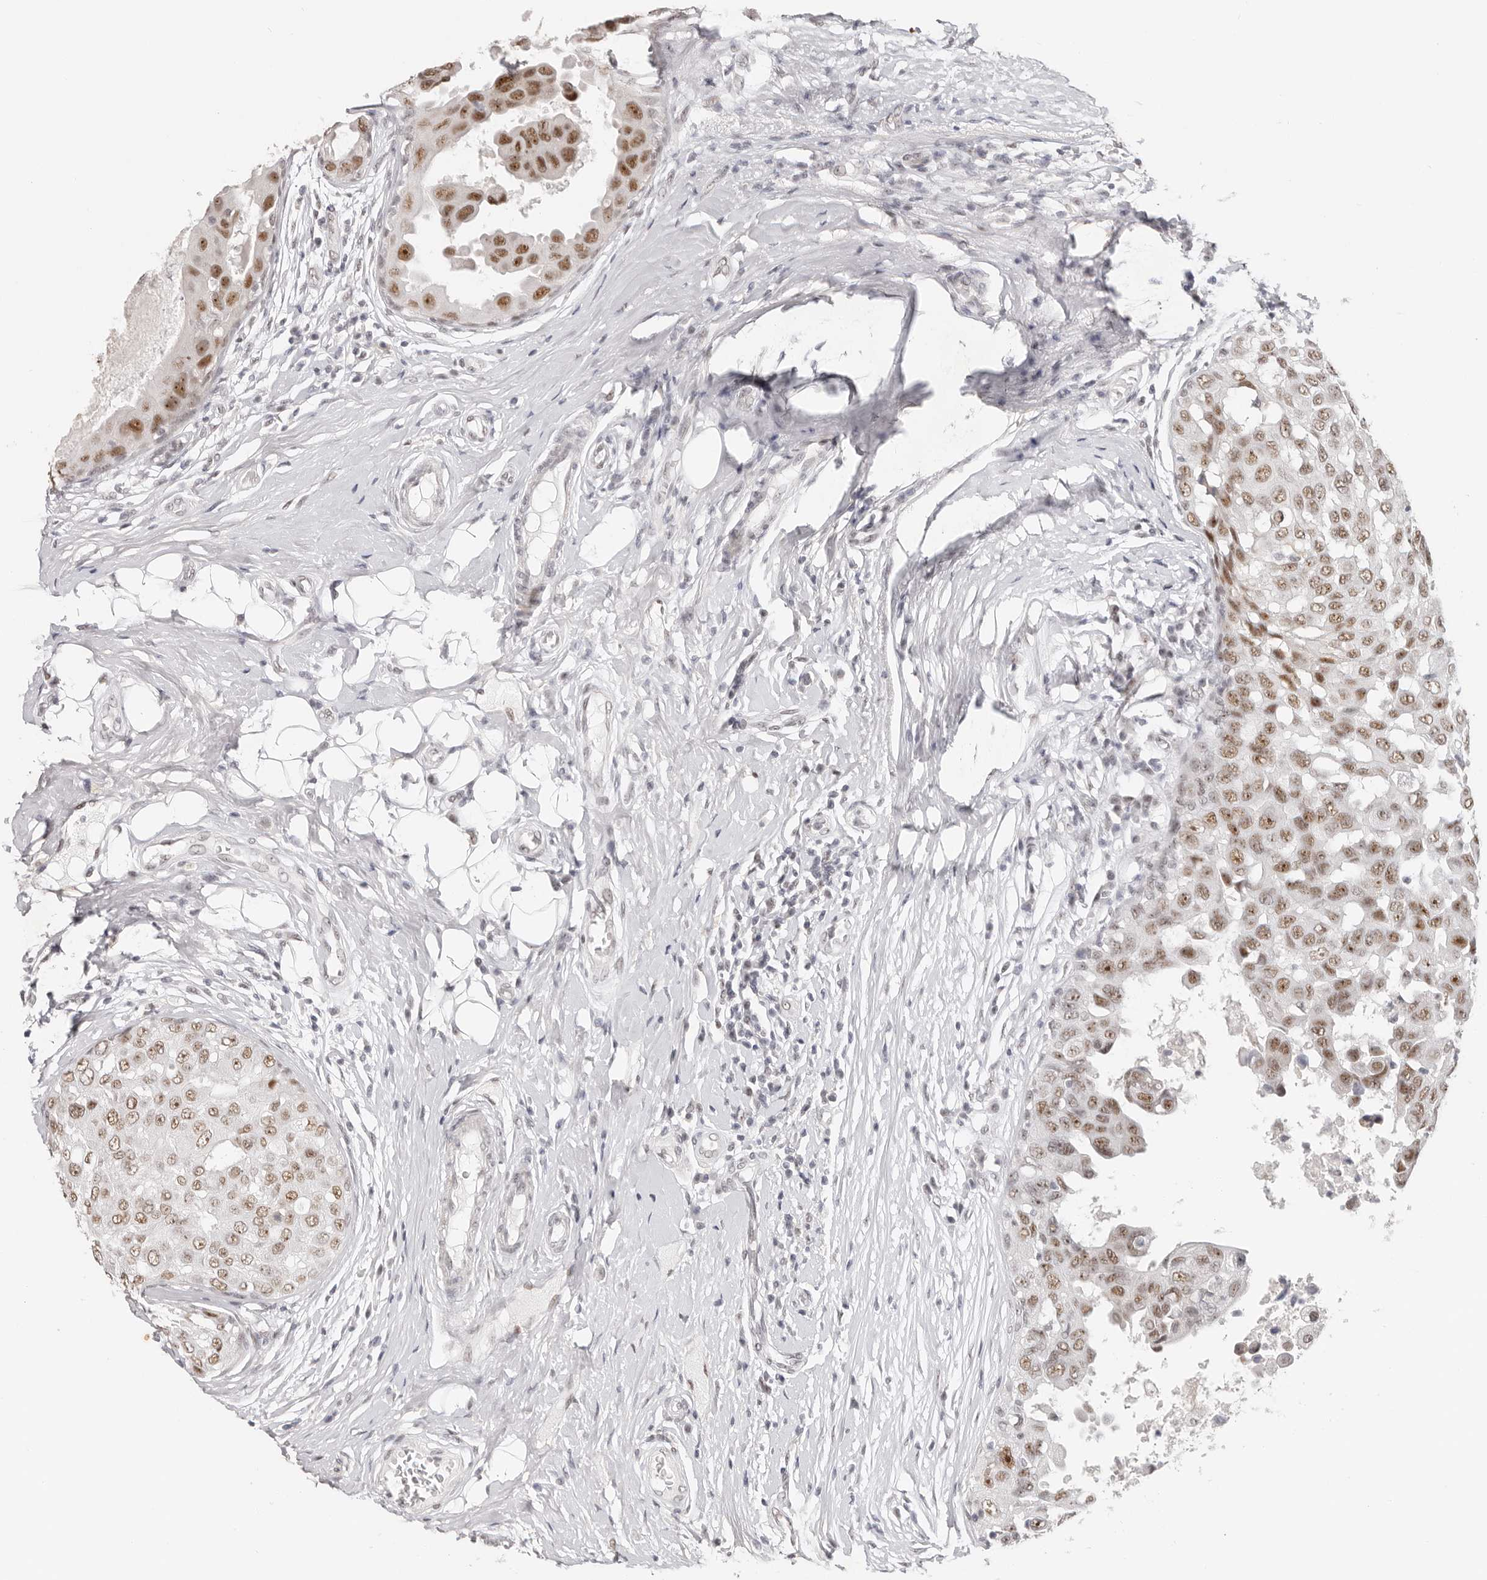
{"staining": {"intensity": "moderate", "quantity": ">75%", "location": "nuclear"}, "tissue": "breast cancer", "cell_type": "Tumor cells", "image_type": "cancer", "snomed": [{"axis": "morphology", "description": "Duct carcinoma"}, {"axis": "topography", "description": "Breast"}], "caption": "Immunohistochemical staining of intraductal carcinoma (breast) reveals moderate nuclear protein expression in about >75% of tumor cells.", "gene": "LARP7", "patient": {"sex": "female", "age": 27}}